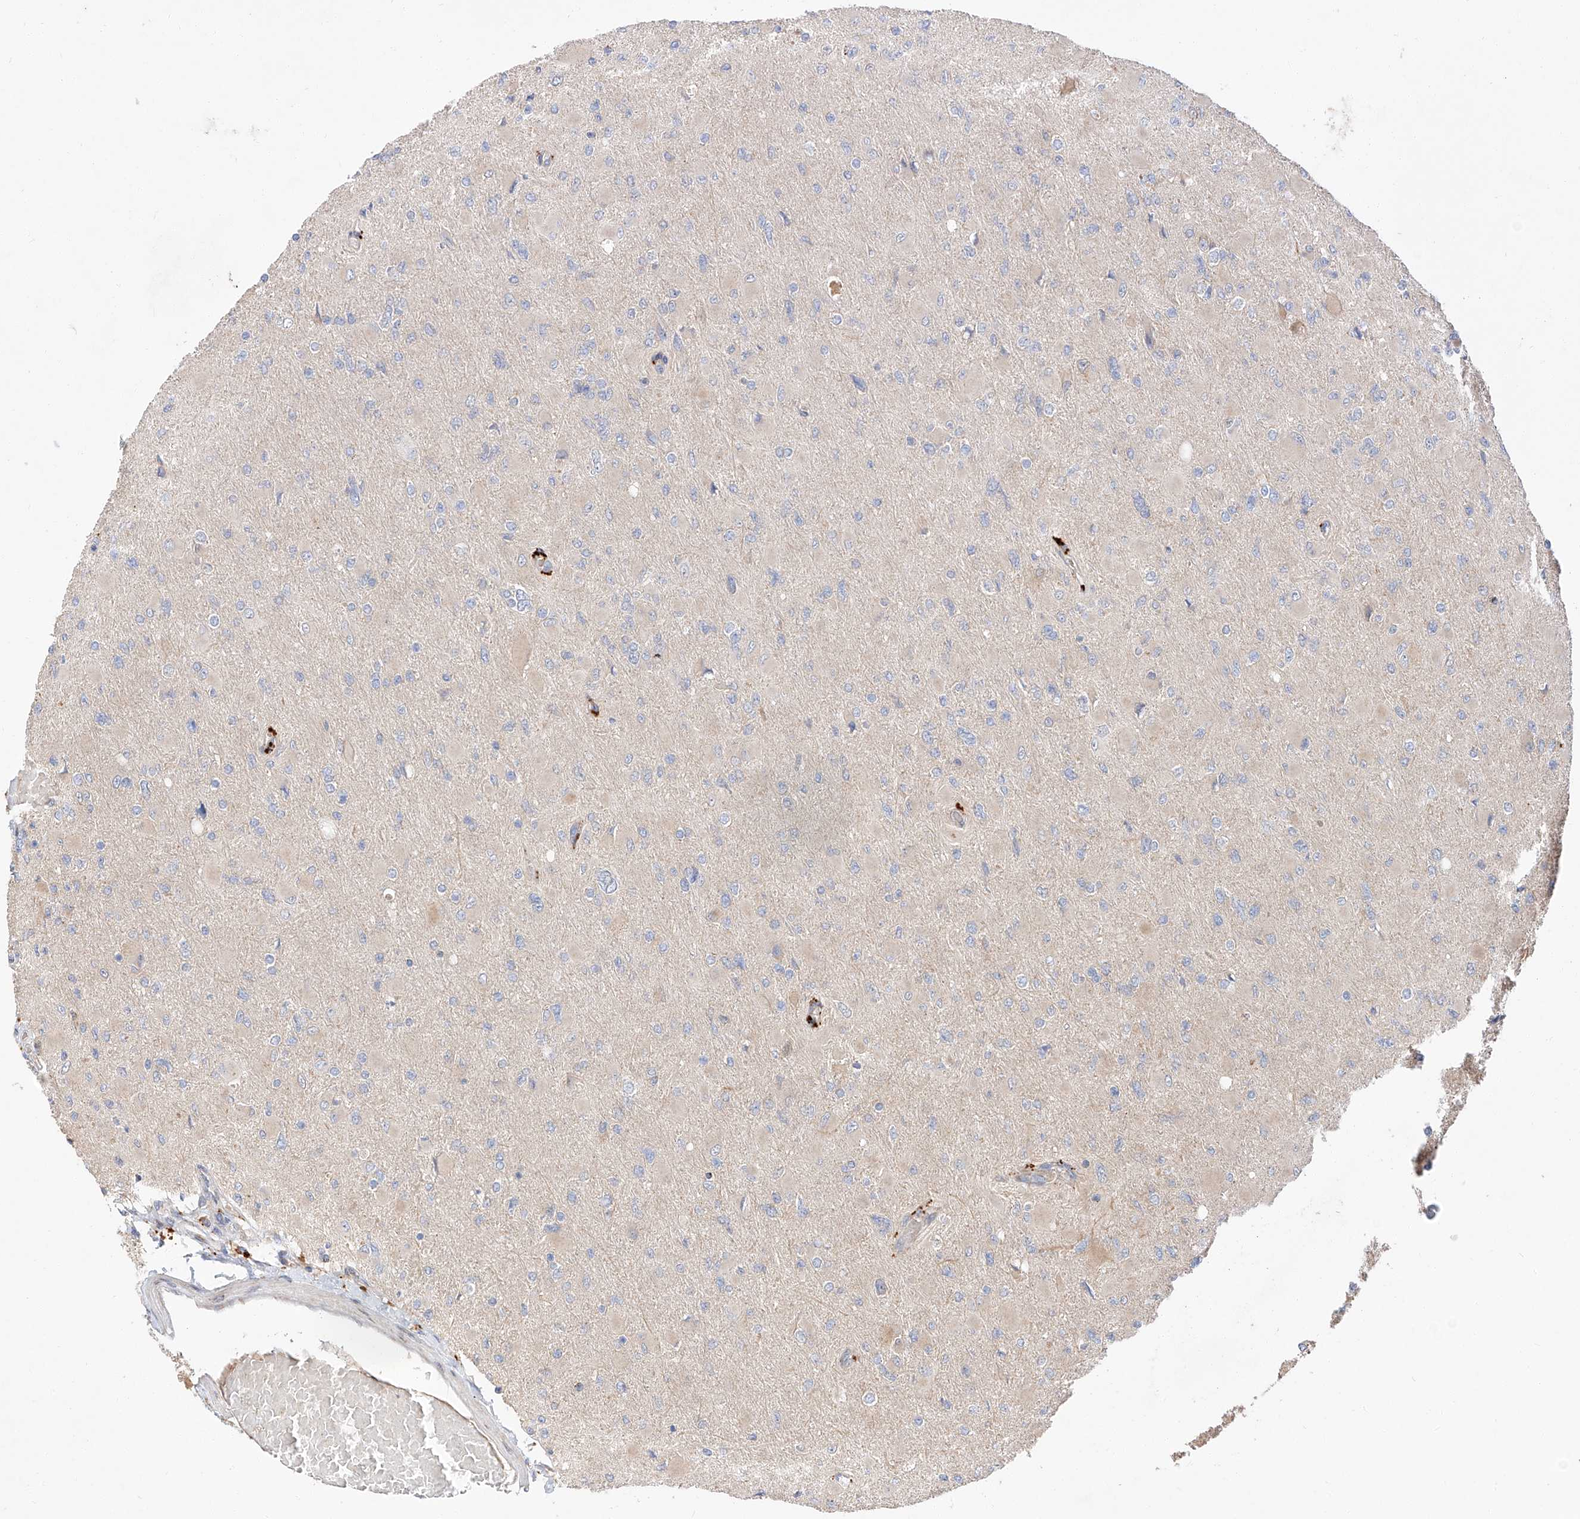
{"staining": {"intensity": "negative", "quantity": "none", "location": "none"}, "tissue": "glioma", "cell_type": "Tumor cells", "image_type": "cancer", "snomed": [{"axis": "morphology", "description": "Glioma, malignant, High grade"}, {"axis": "topography", "description": "Cerebral cortex"}], "caption": "An image of glioma stained for a protein exhibits no brown staining in tumor cells. Nuclei are stained in blue.", "gene": "DIRAS3", "patient": {"sex": "female", "age": 36}}